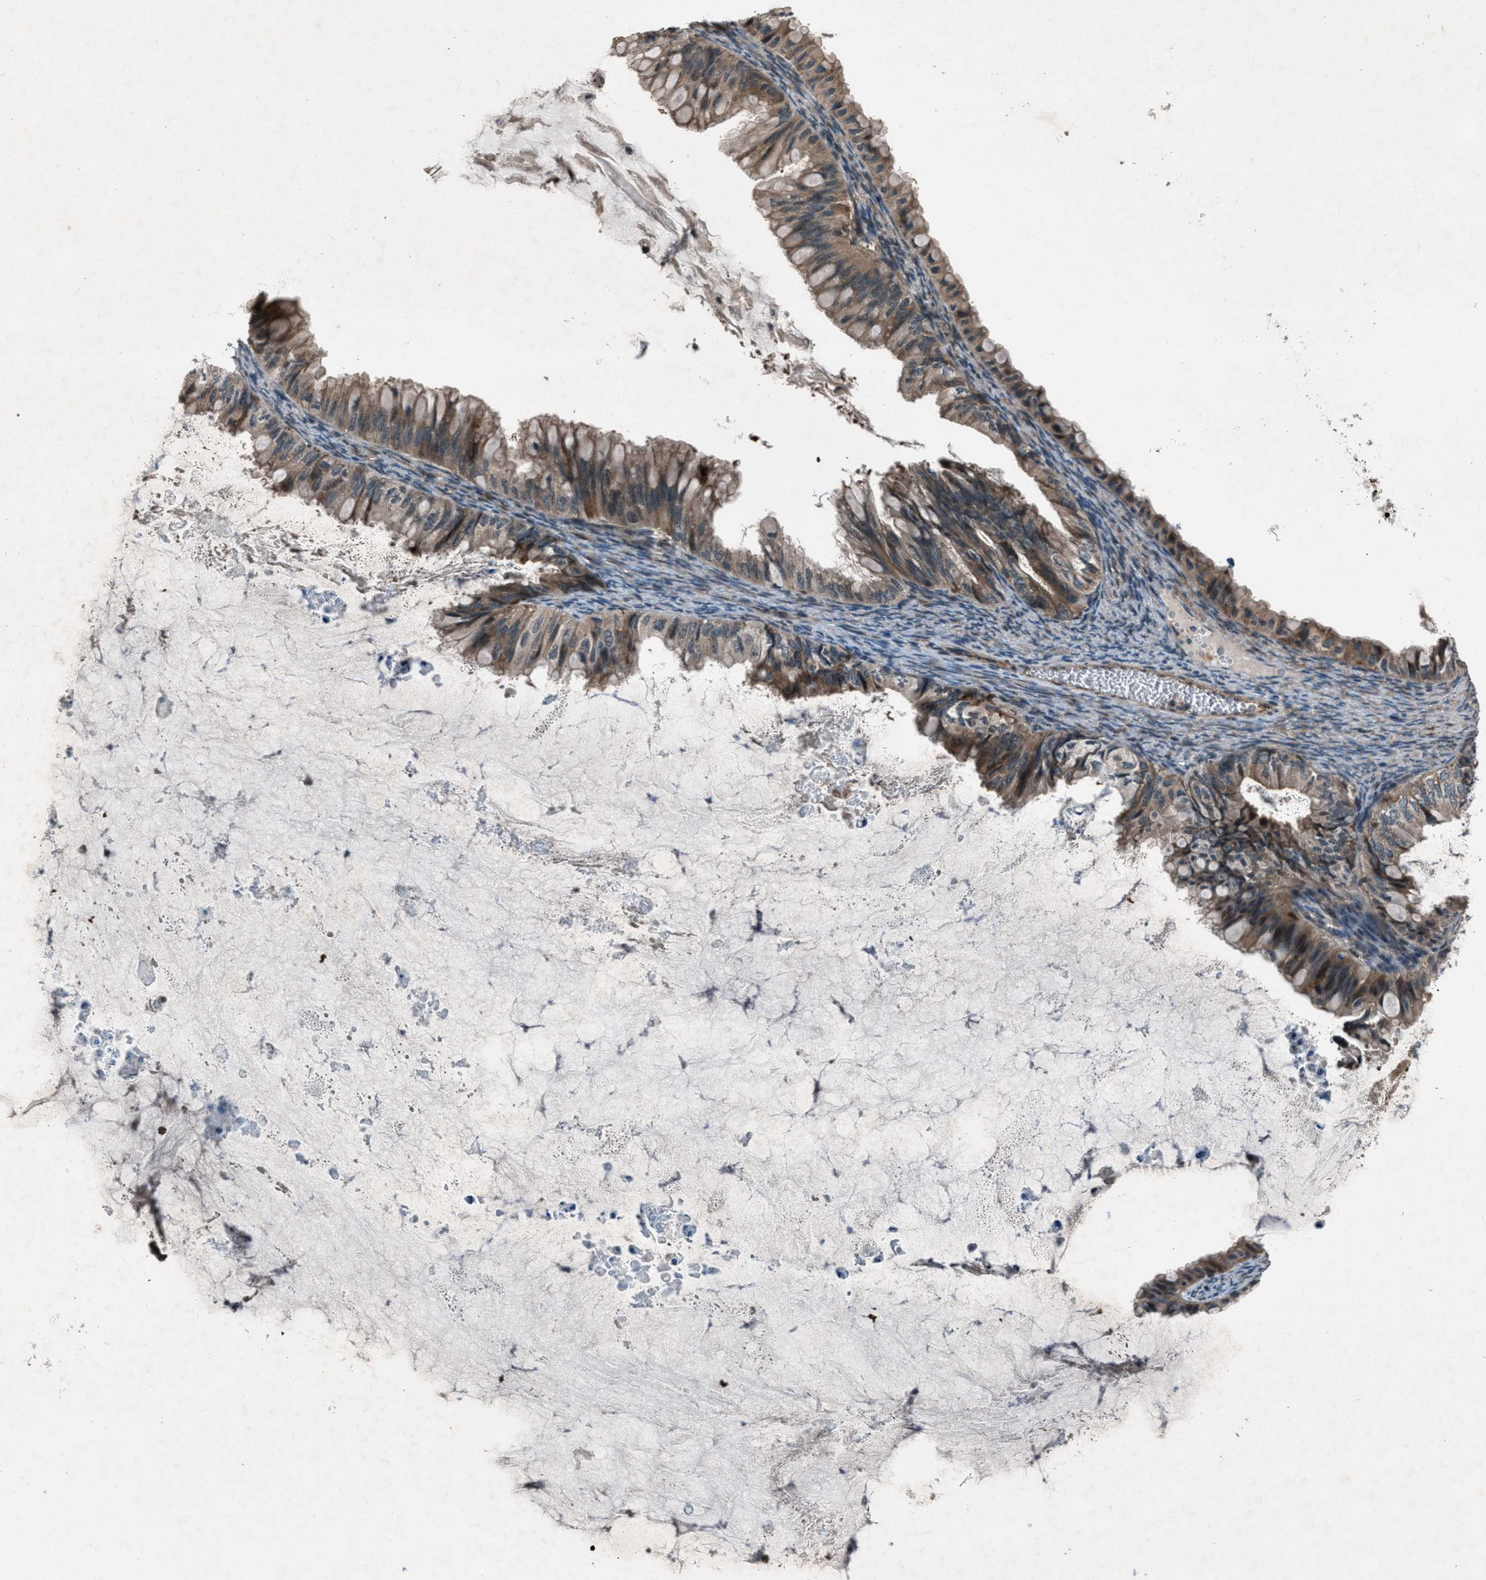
{"staining": {"intensity": "moderate", "quantity": ">75%", "location": "cytoplasmic/membranous"}, "tissue": "ovarian cancer", "cell_type": "Tumor cells", "image_type": "cancer", "snomed": [{"axis": "morphology", "description": "Cystadenocarcinoma, mucinous, NOS"}, {"axis": "topography", "description": "Ovary"}], "caption": "This photomicrograph displays ovarian mucinous cystadenocarcinoma stained with immunohistochemistry (IHC) to label a protein in brown. The cytoplasmic/membranous of tumor cells show moderate positivity for the protein. Nuclei are counter-stained blue.", "gene": "EPSTI1", "patient": {"sex": "female", "age": 80}}